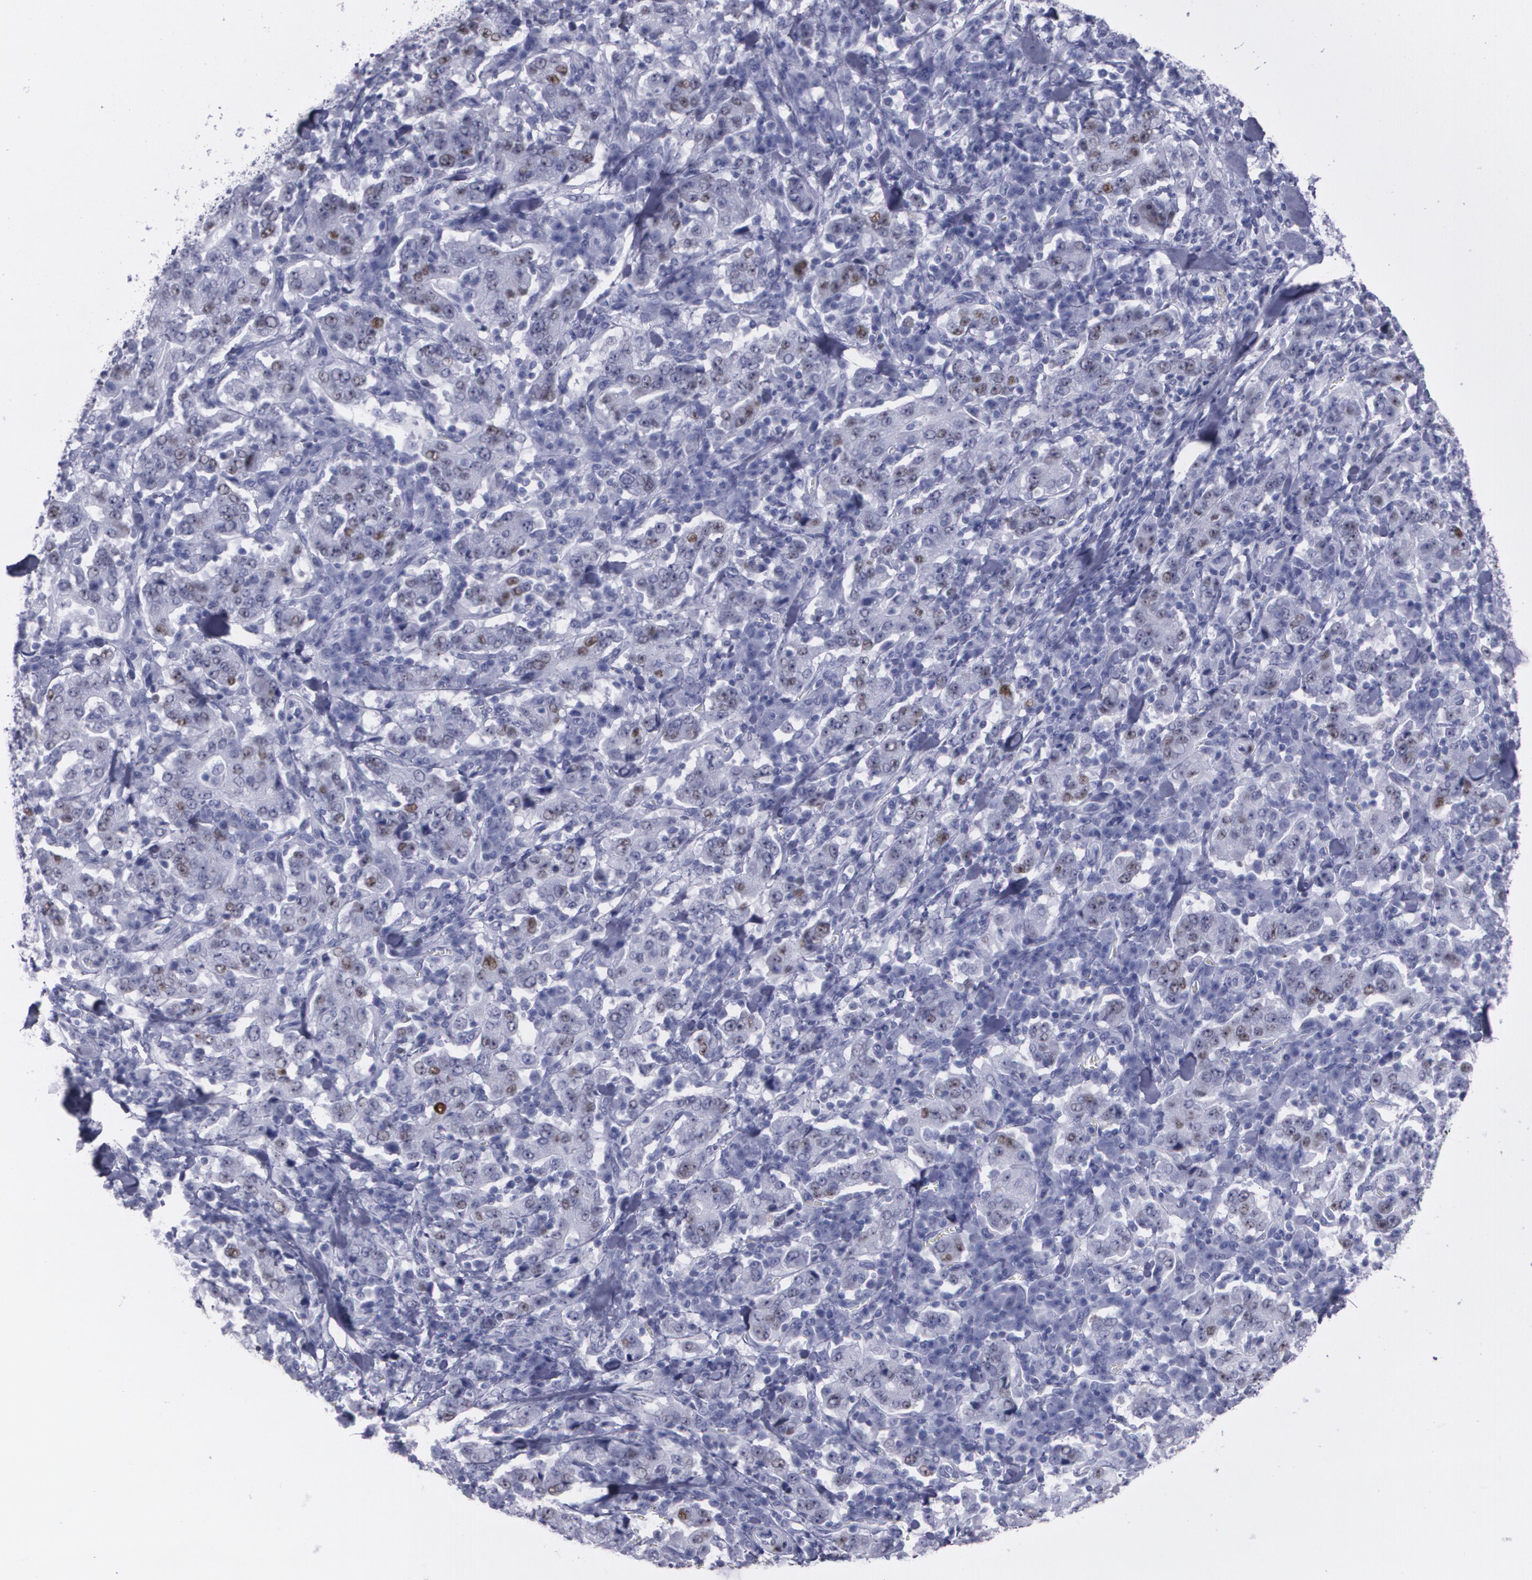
{"staining": {"intensity": "weak", "quantity": "<25%", "location": "nuclear"}, "tissue": "stomach cancer", "cell_type": "Tumor cells", "image_type": "cancer", "snomed": [{"axis": "morphology", "description": "Normal tissue, NOS"}, {"axis": "morphology", "description": "Adenocarcinoma, NOS"}, {"axis": "topography", "description": "Stomach, upper"}, {"axis": "topography", "description": "Stomach"}], "caption": "Human stomach cancer (adenocarcinoma) stained for a protein using immunohistochemistry (IHC) shows no positivity in tumor cells.", "gene": "TP53", "patient": {"sex": "male", "age": 59}}